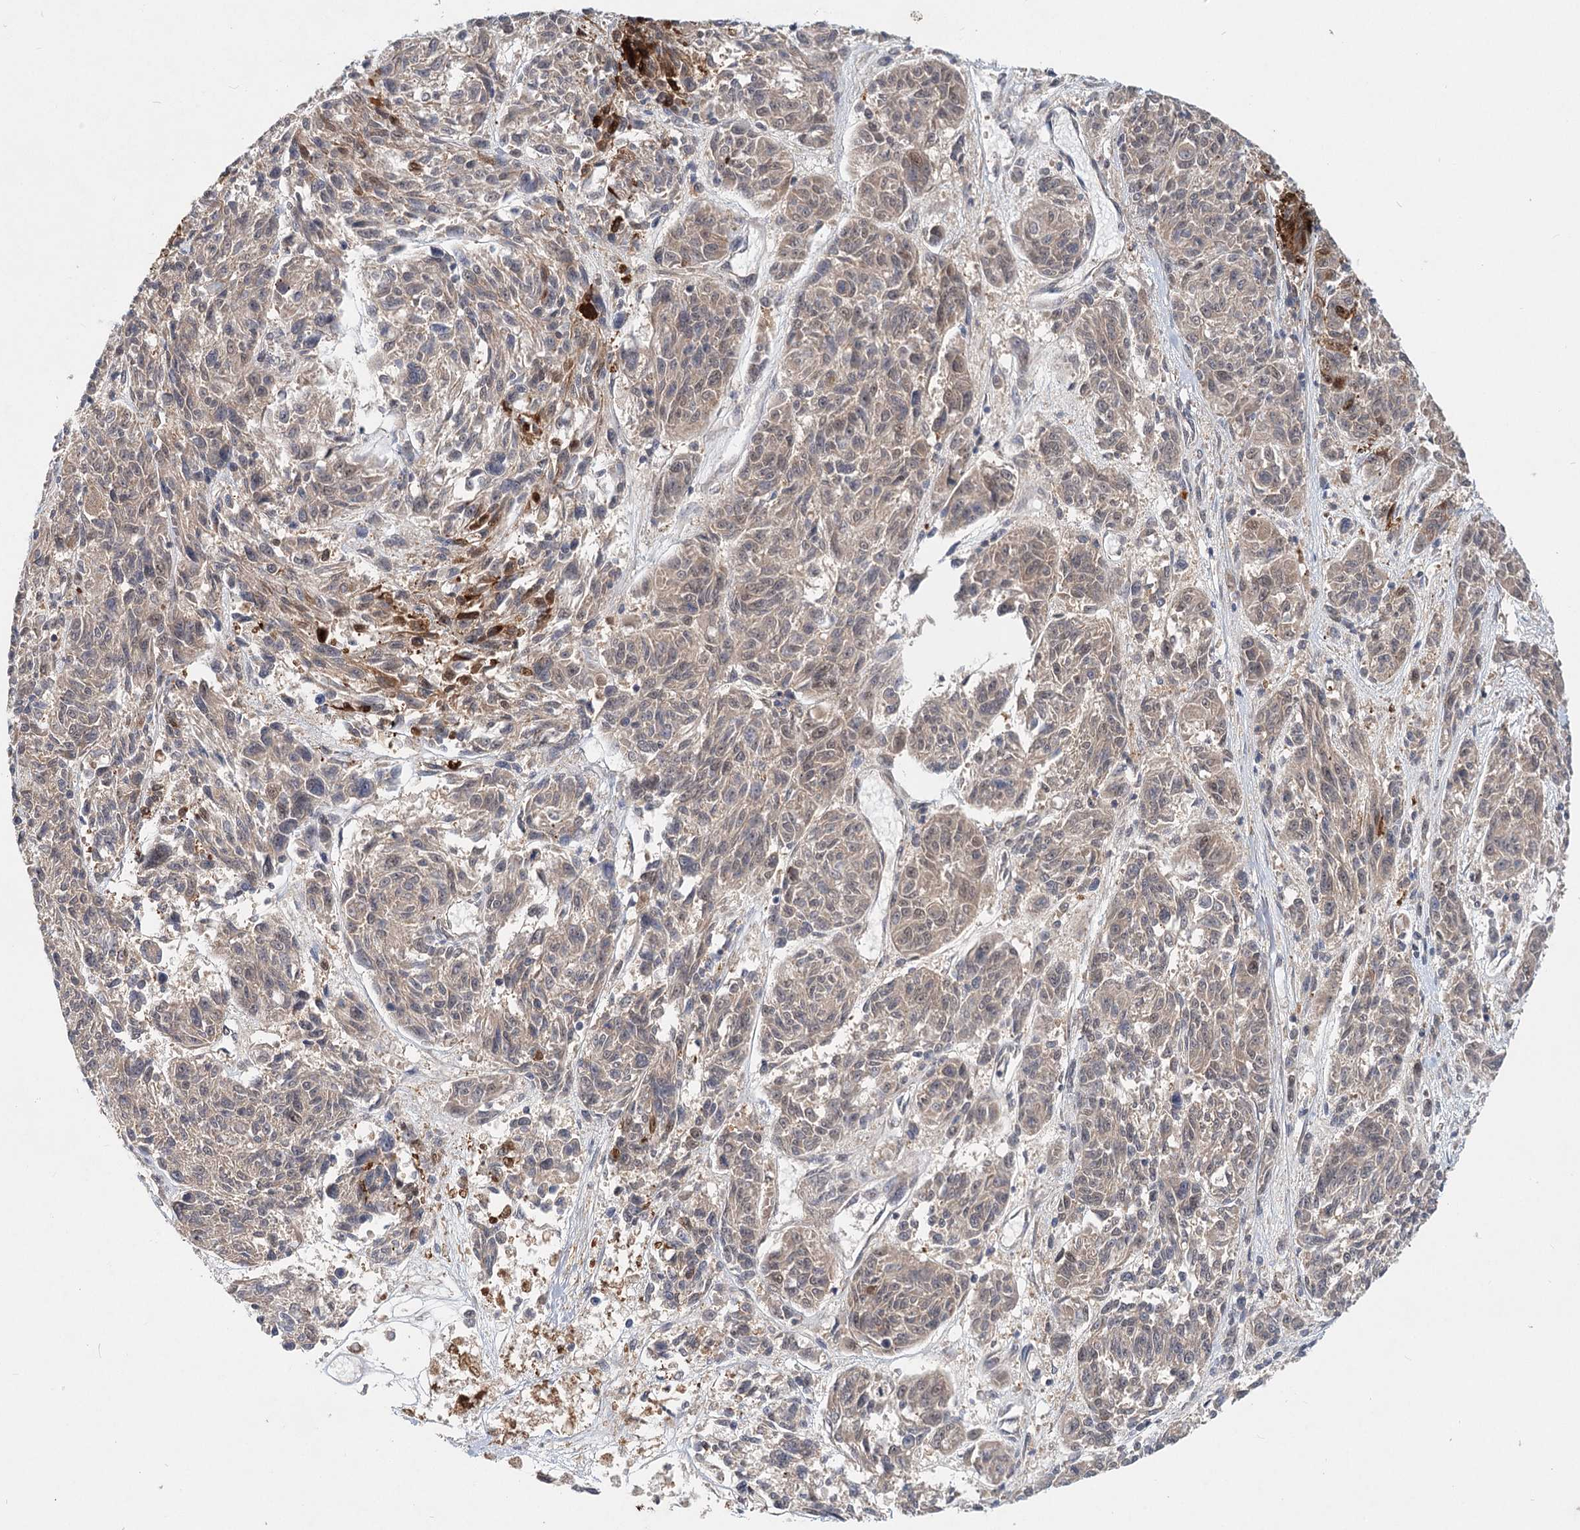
{"staining": {"intensity": "weak", "quantity": ">75%", "location": "cytoplasmic/membranous,nuclear"}, "tissue": "melanoma", "cell_type": "Tumor cells", "image_type": "cancer", "snomed": [{"axis": "morphology", "description": "Malignant melanoma, NOS"}, {"axis": "topography", "description": "Skin"}], "caption": "This is a photomicrograph of IHC staining of melanoma, which shows weak staining in the cytoplasmic/membranous and nuclear of tumor cells.", "gene": "AP3B1", "patient": {"sex": "male", "age": 53}}